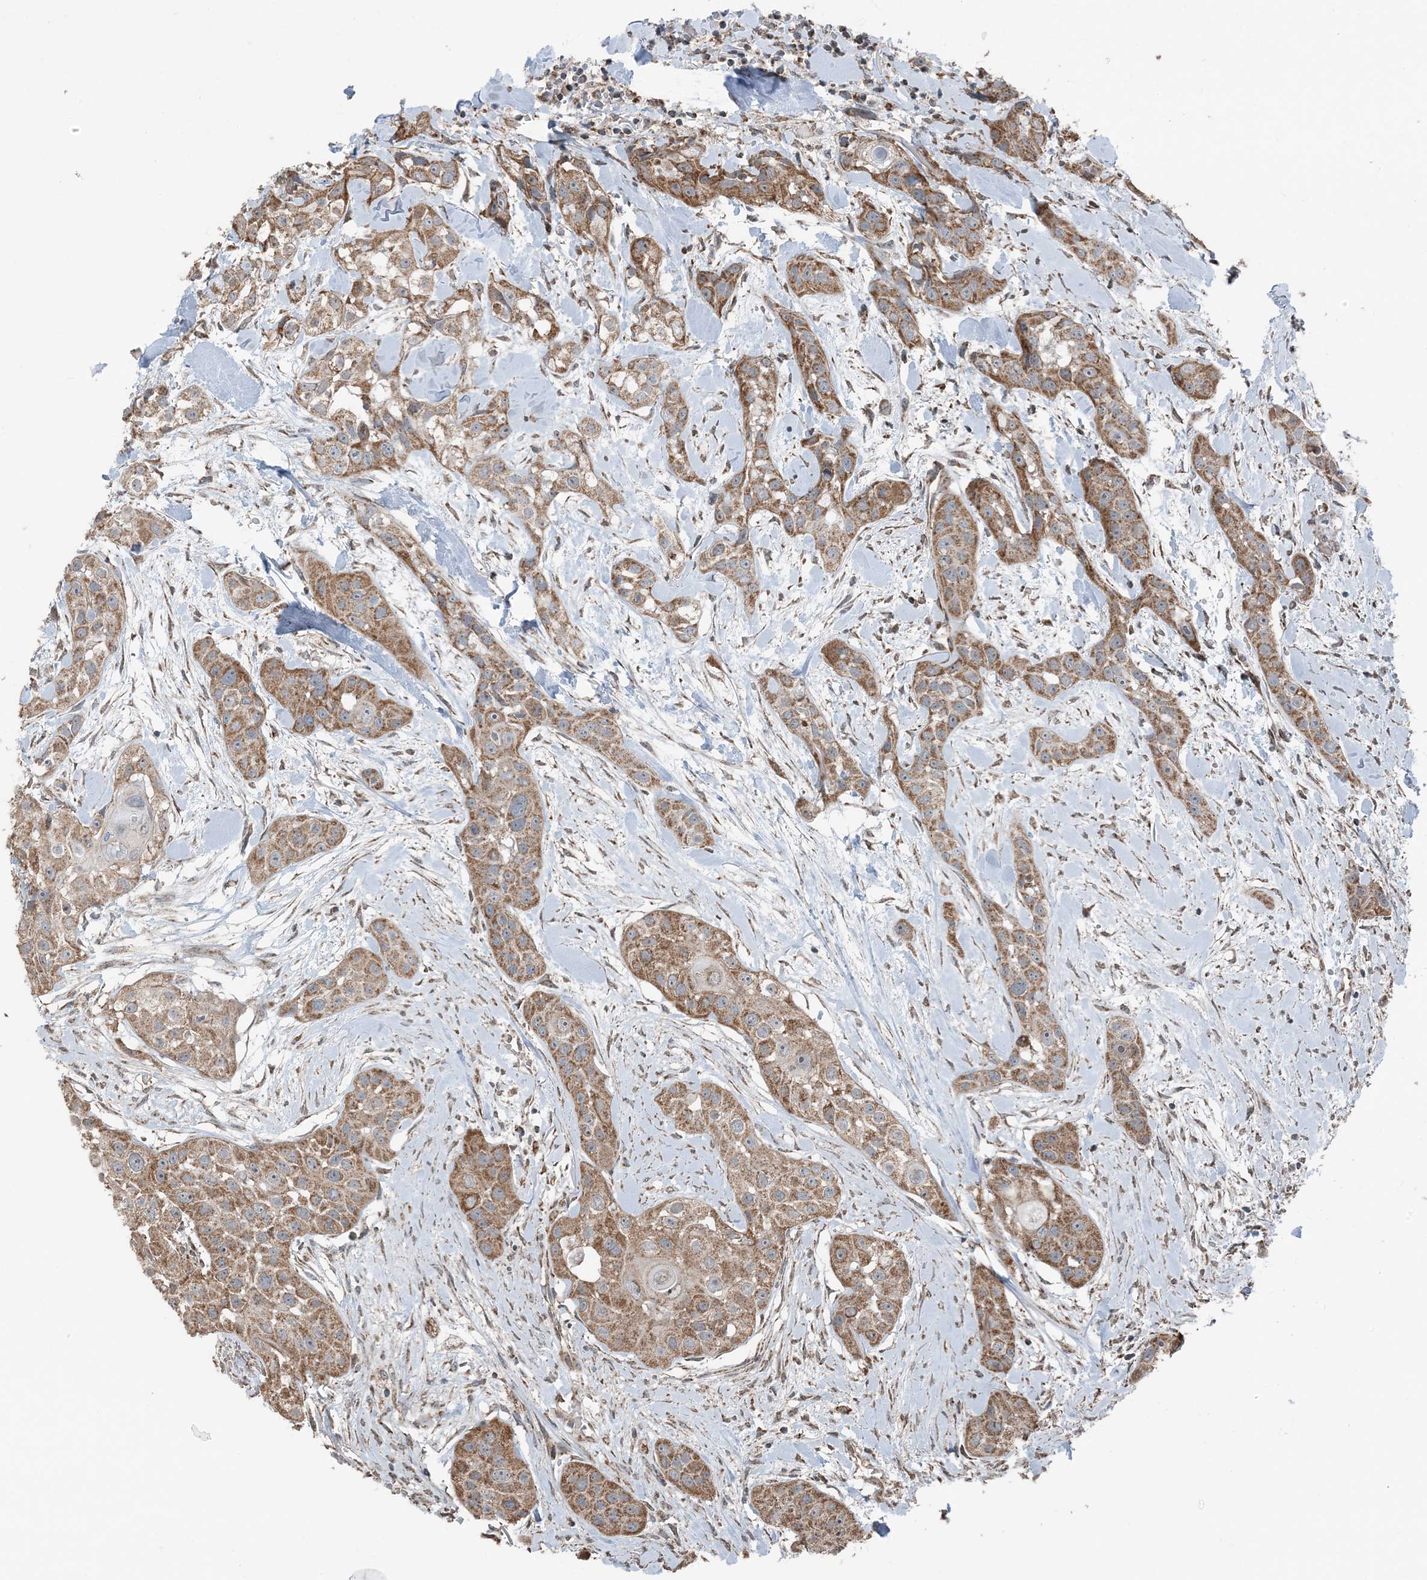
{"staining": {"intensity": "moderate", "quantity": ">75%", "location": "cytoplasmic/membranous"}, "tissue": "head and neck cancer", "cell_type": "Tumor cells", "image_type": "cancer", "snomed": [{"axis": "morphology", "description": "Normal tissue, NOS"}, {"axis": "morphology", "description": "Squamous cell carcinoma, NOS"}, {"axis": "topography", "description": "Skeletal muscle"}, {"axis": "topography", "description": "Head-Neck"}], "caption": "Head and neck squamous cell carcinoma stained with a brown dye shows moderate cytoplasmic/membranous positive expression in approximately >75% of tumor cells.", "gene": "PILRB", "patient": {"sex": "male", "age": 51}}